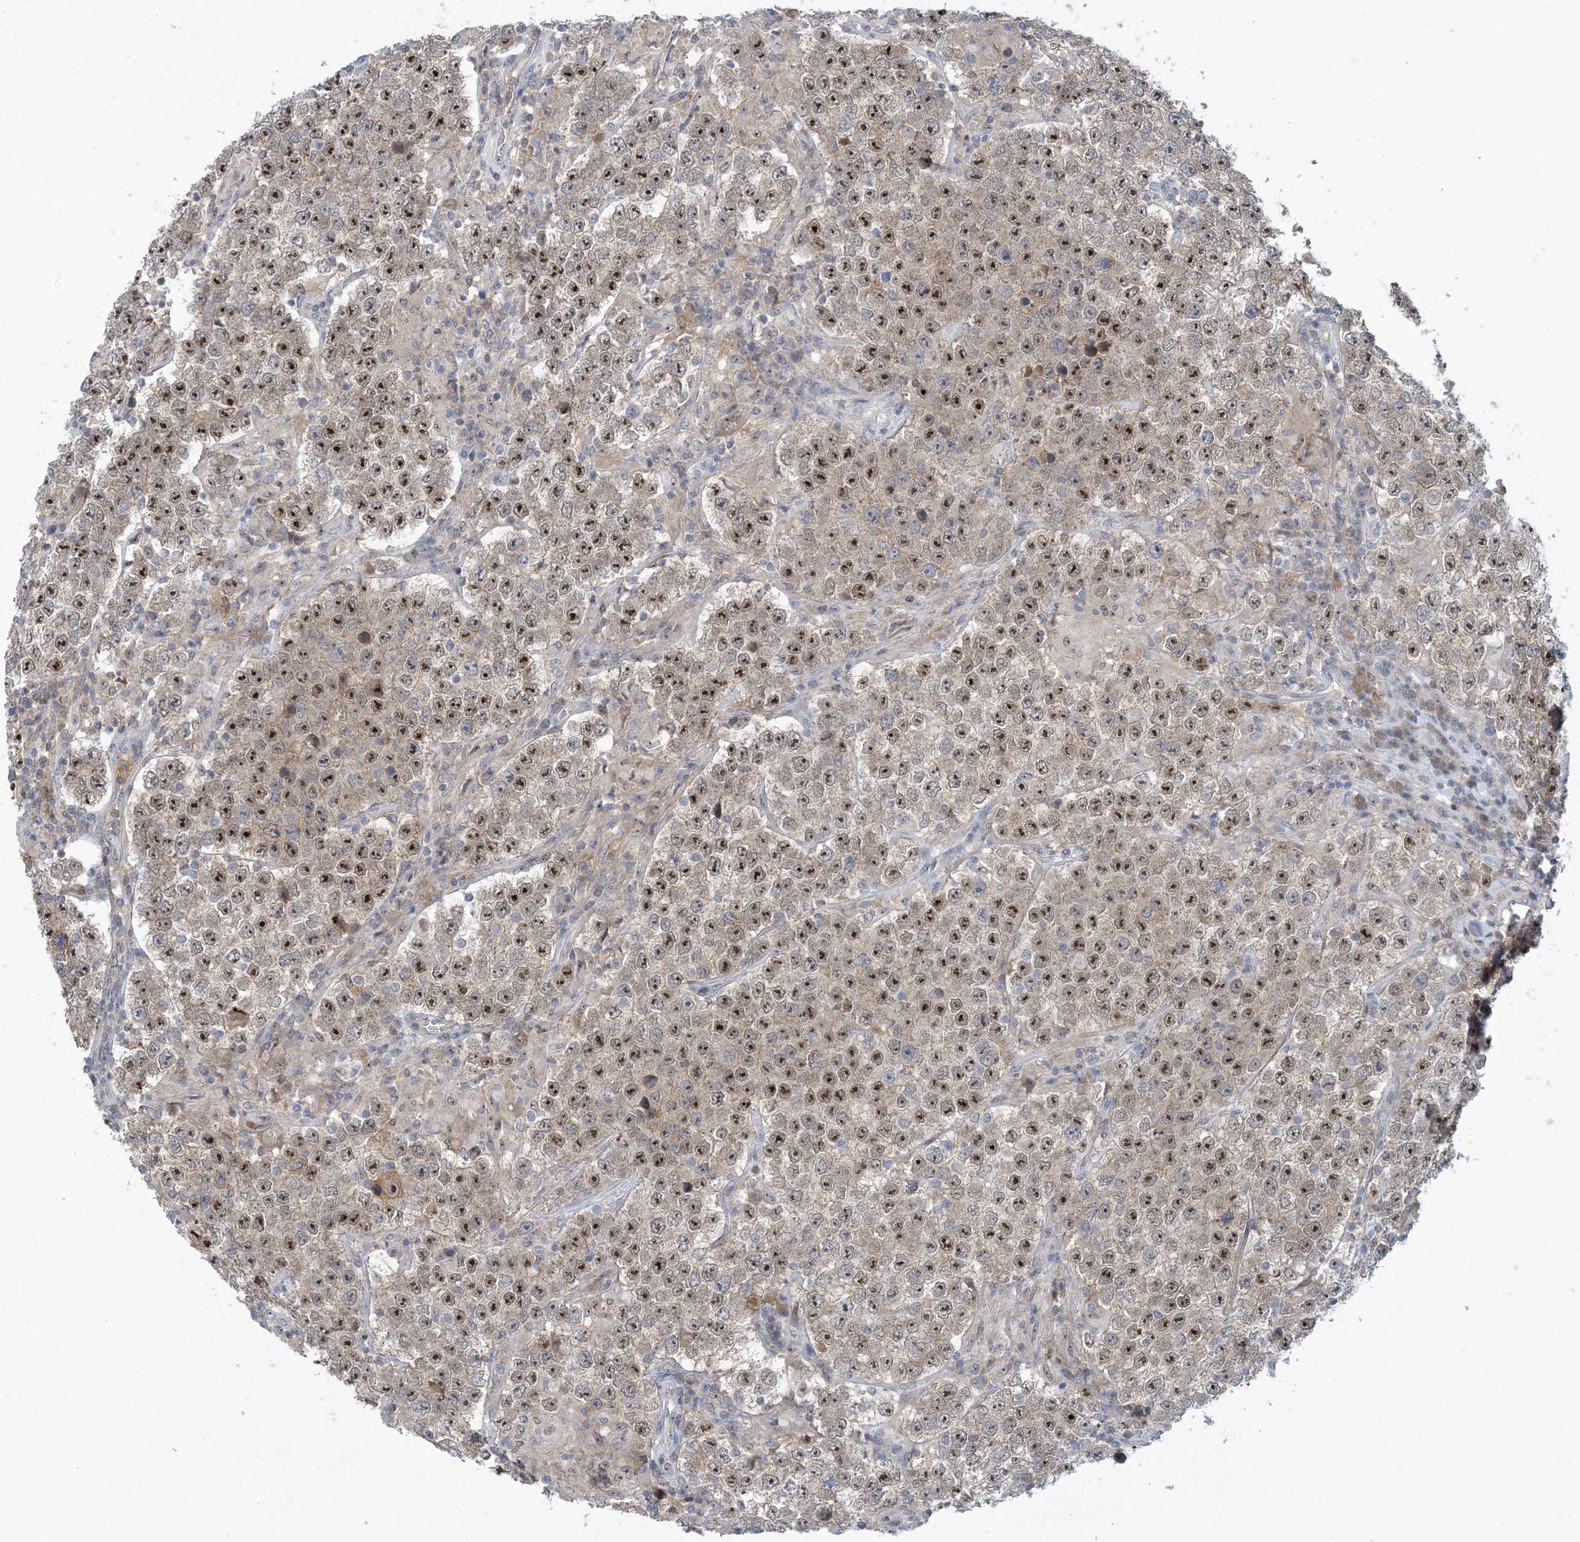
{"staining": {"intensity": "strong", "quantity": ">75%", "location": "nuclear"}, "tissue": "testis cancer", "cell_type": "Tumor cells", "image_type": "cancer", "snomed": [{"axis": "morphology", "description": "Normal tissue, NOS"}, {"axis": "morphology", "description": "Urothelial carcinoma, High grade"}, {"axis": "morphology", "description": "Seminoma, NOS"}, {"axis": "morphology", "description": "Carcinoma, Embryonal, NOS"}, {"axis": "topography", "description": "Urinary bladder"}, {"axis": "topography", "description": "Testis"}], "caption": "This image shows IHC staining of human high-grade urothelial carcinoma (testis), with high strong nuclear positivity in approximately >75% of tumor cells.", "gene": "UBE2E1", "patient": {"sex": "male", "age": 41}}